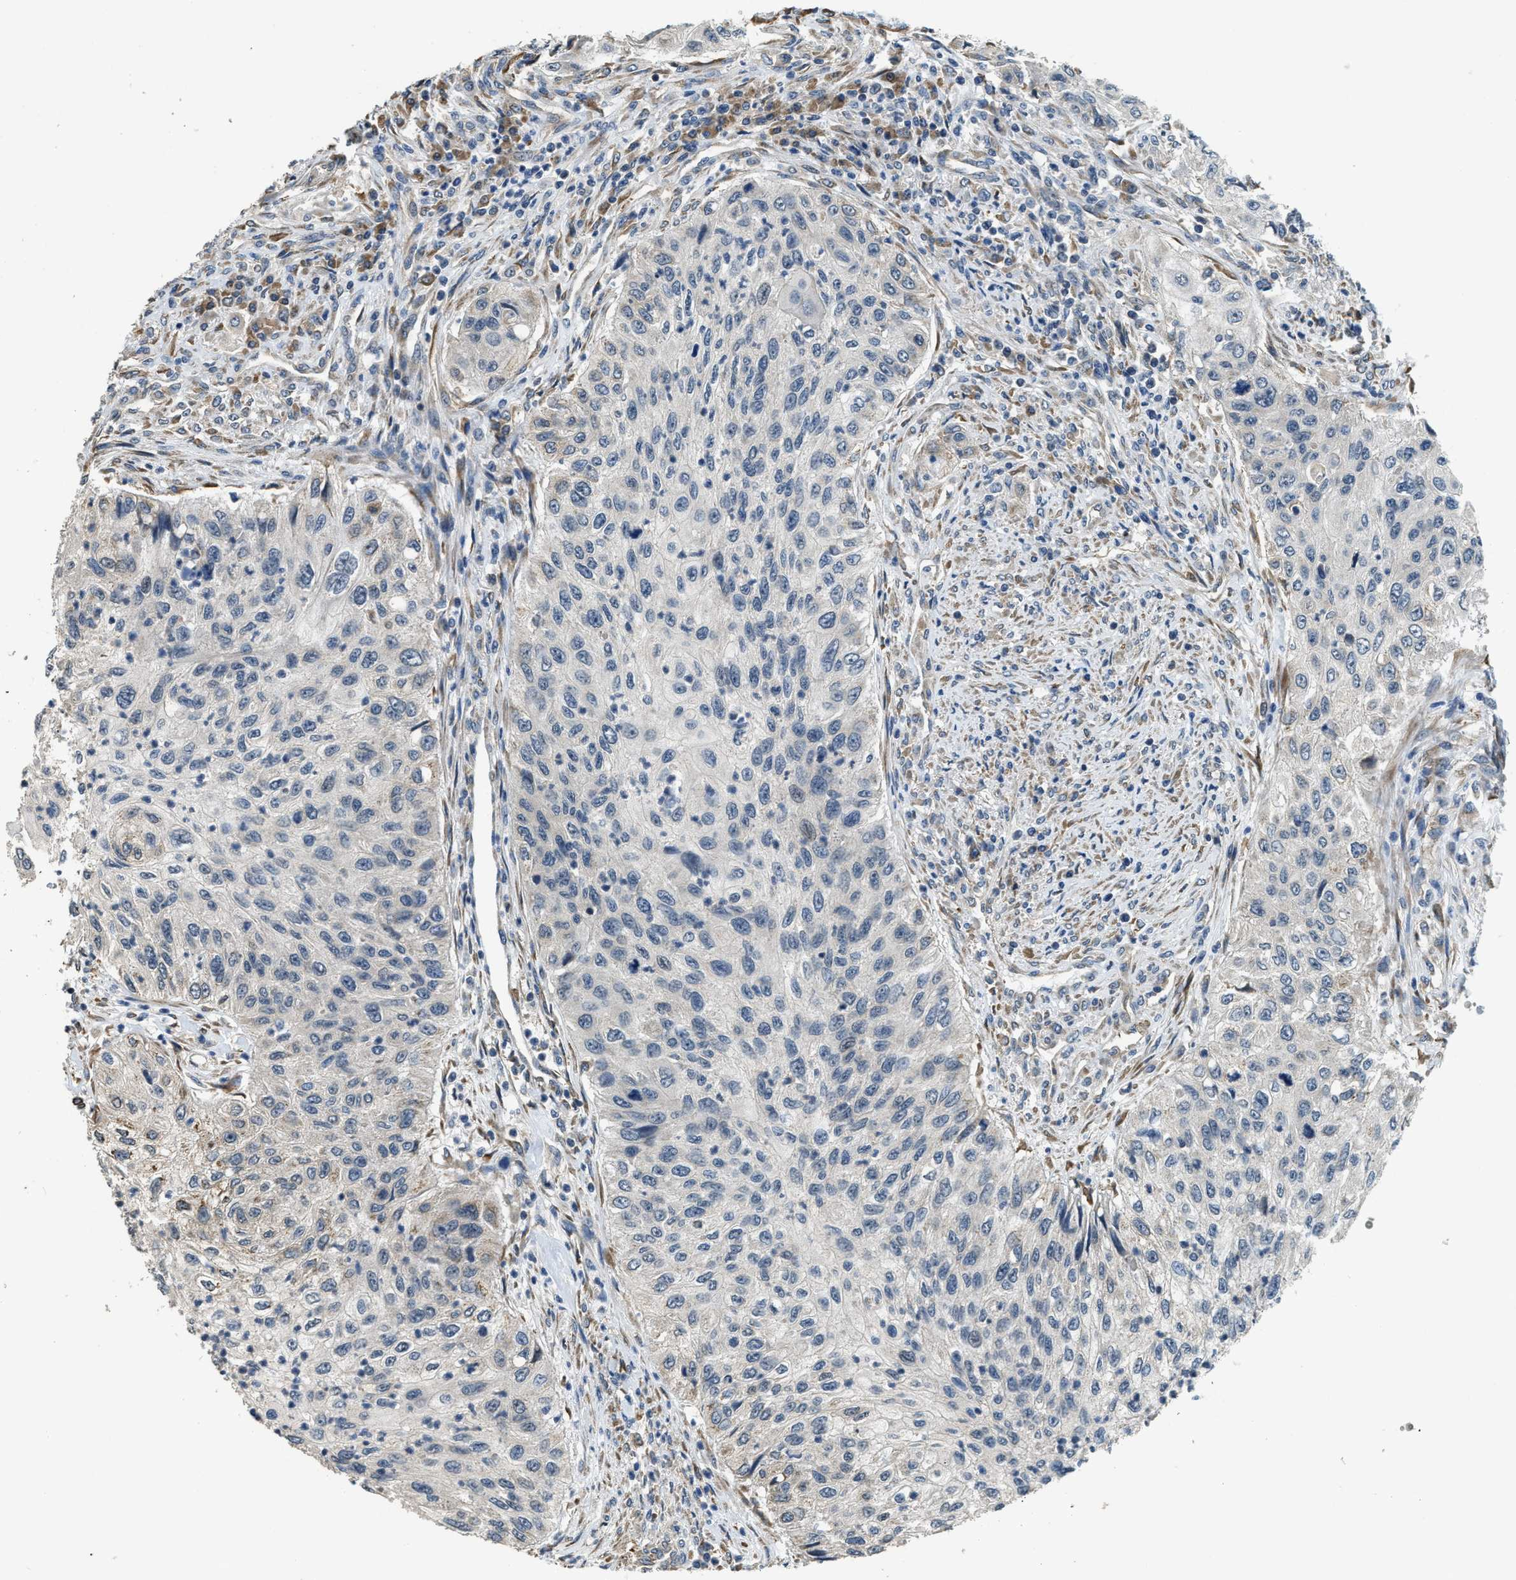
{"staining": {"intensity": "negative", "quantity": "none", "location": "none"}, "tissue": "urothelial cancer", "cell_type": "Tumor cells", "image_type": "cancer", "snomed": [{"axis": "morphology", "description": "Urothelial carcinoma, High grade"}, {"axis": "topography", "description": "Urinary bladder"}], "caption": "Immunohistochemistry histopathology image of human urothelial carcinoma (high-grade) stained for a protein (brown), which displays no positivity in tumor cells.", "gene": "ALOX12", "patient": {"sex": "female", "age": 60}}